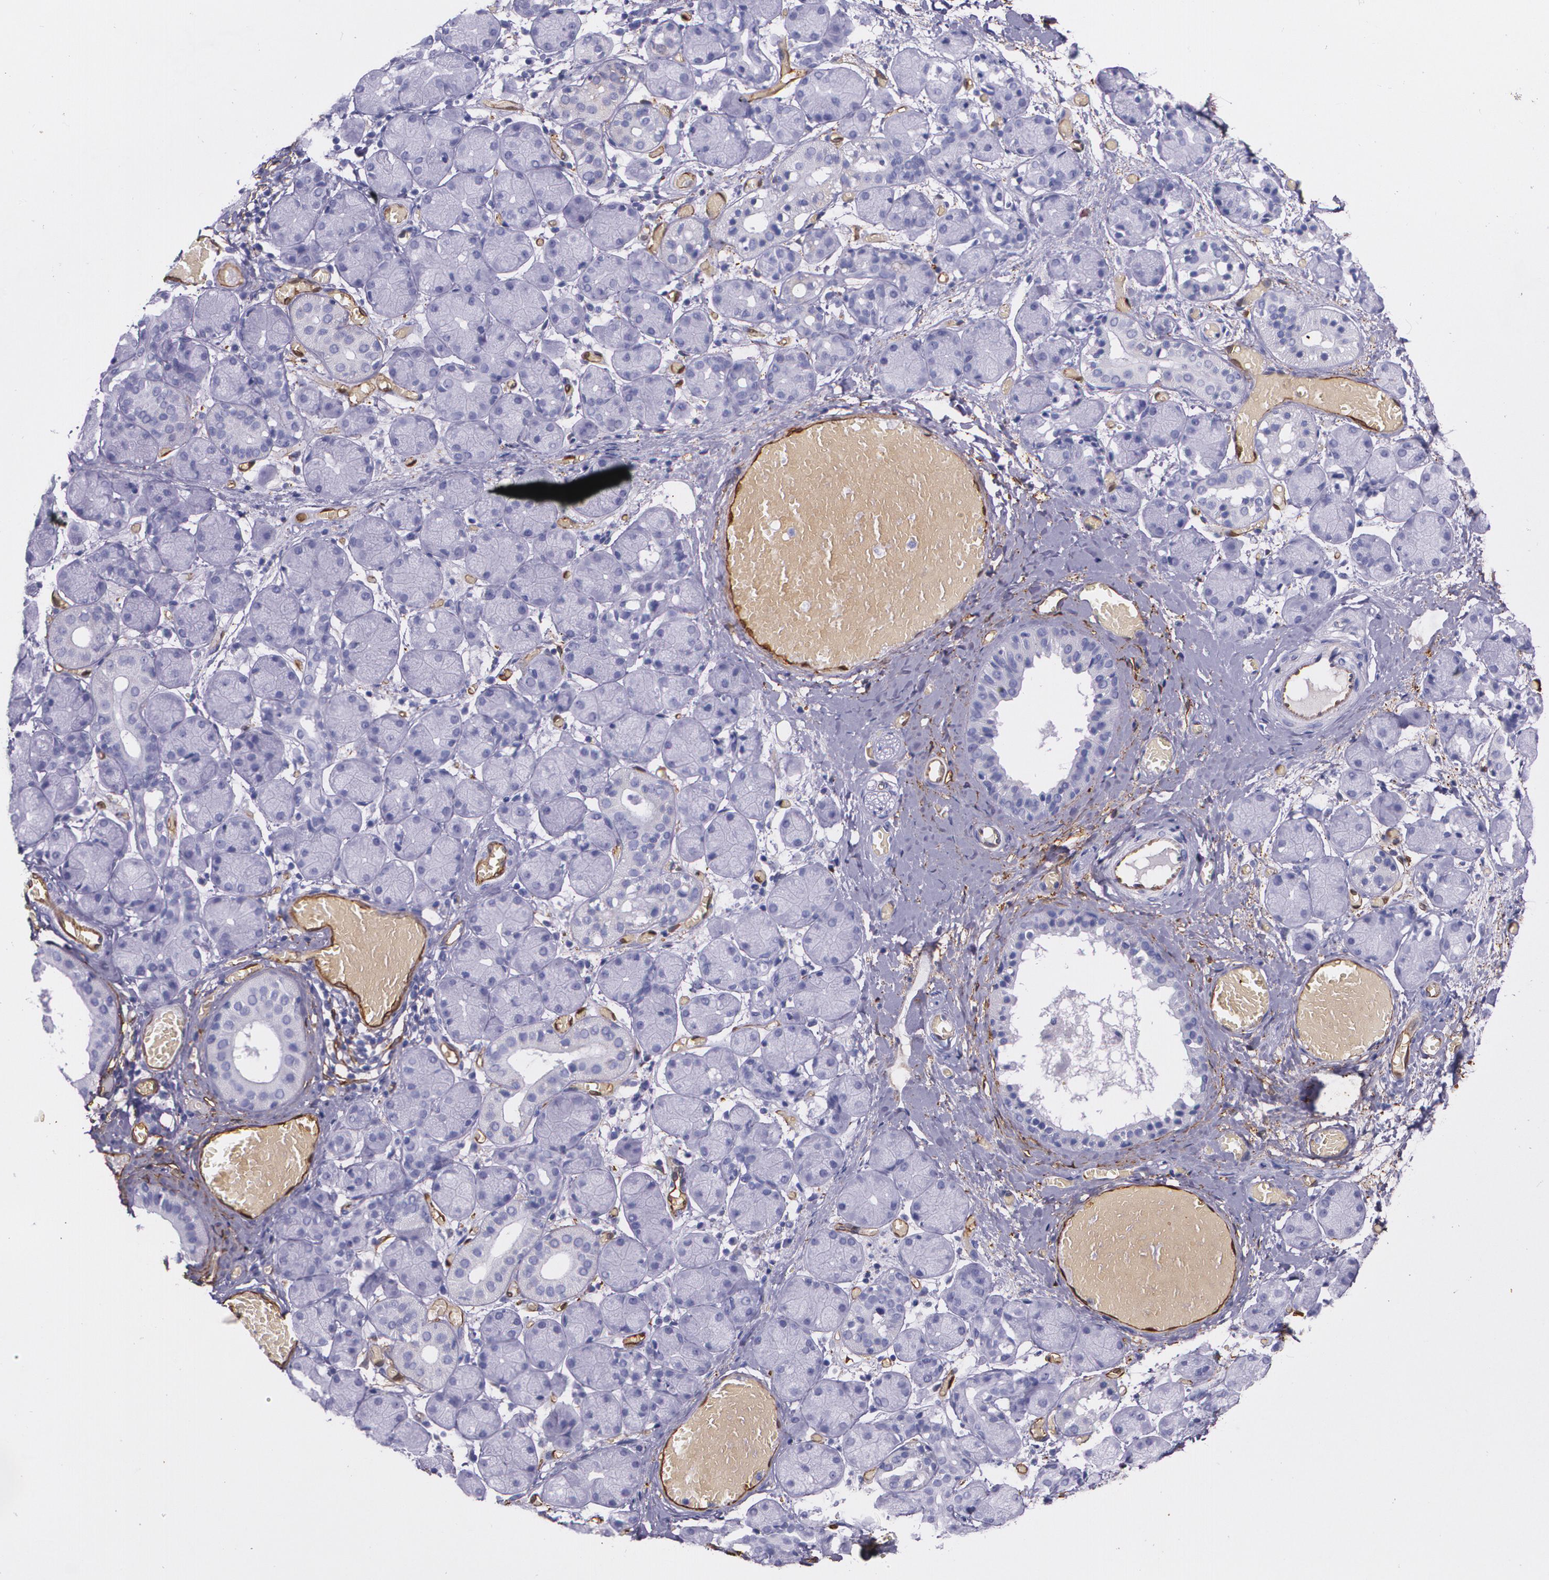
{"staining": {"intensity": "negative", "quantity": "none", "location": "none"}, "tissue": "salivary gland", "cell_type": "Glandular cells", "image_type": "normal", "snomed": [{"axis": "morphology", "description": "Normal tissue, NOS"}, {"axis": "topography", "description": "Salivary gland"}], "caption": "This image is of benign salivary gland stained with immunohistochemistry (IHC) to label a protein in brown with the nuclei are counter-stained blue. There is no staining in glandular cells. (Brightfield microscopy of DAB (3,3'-diaminobenzidine) immunohistochemistry (IHC) at high magnification).", "gene": "MMP2", "patient": {"sex": "female", "age": 24}}